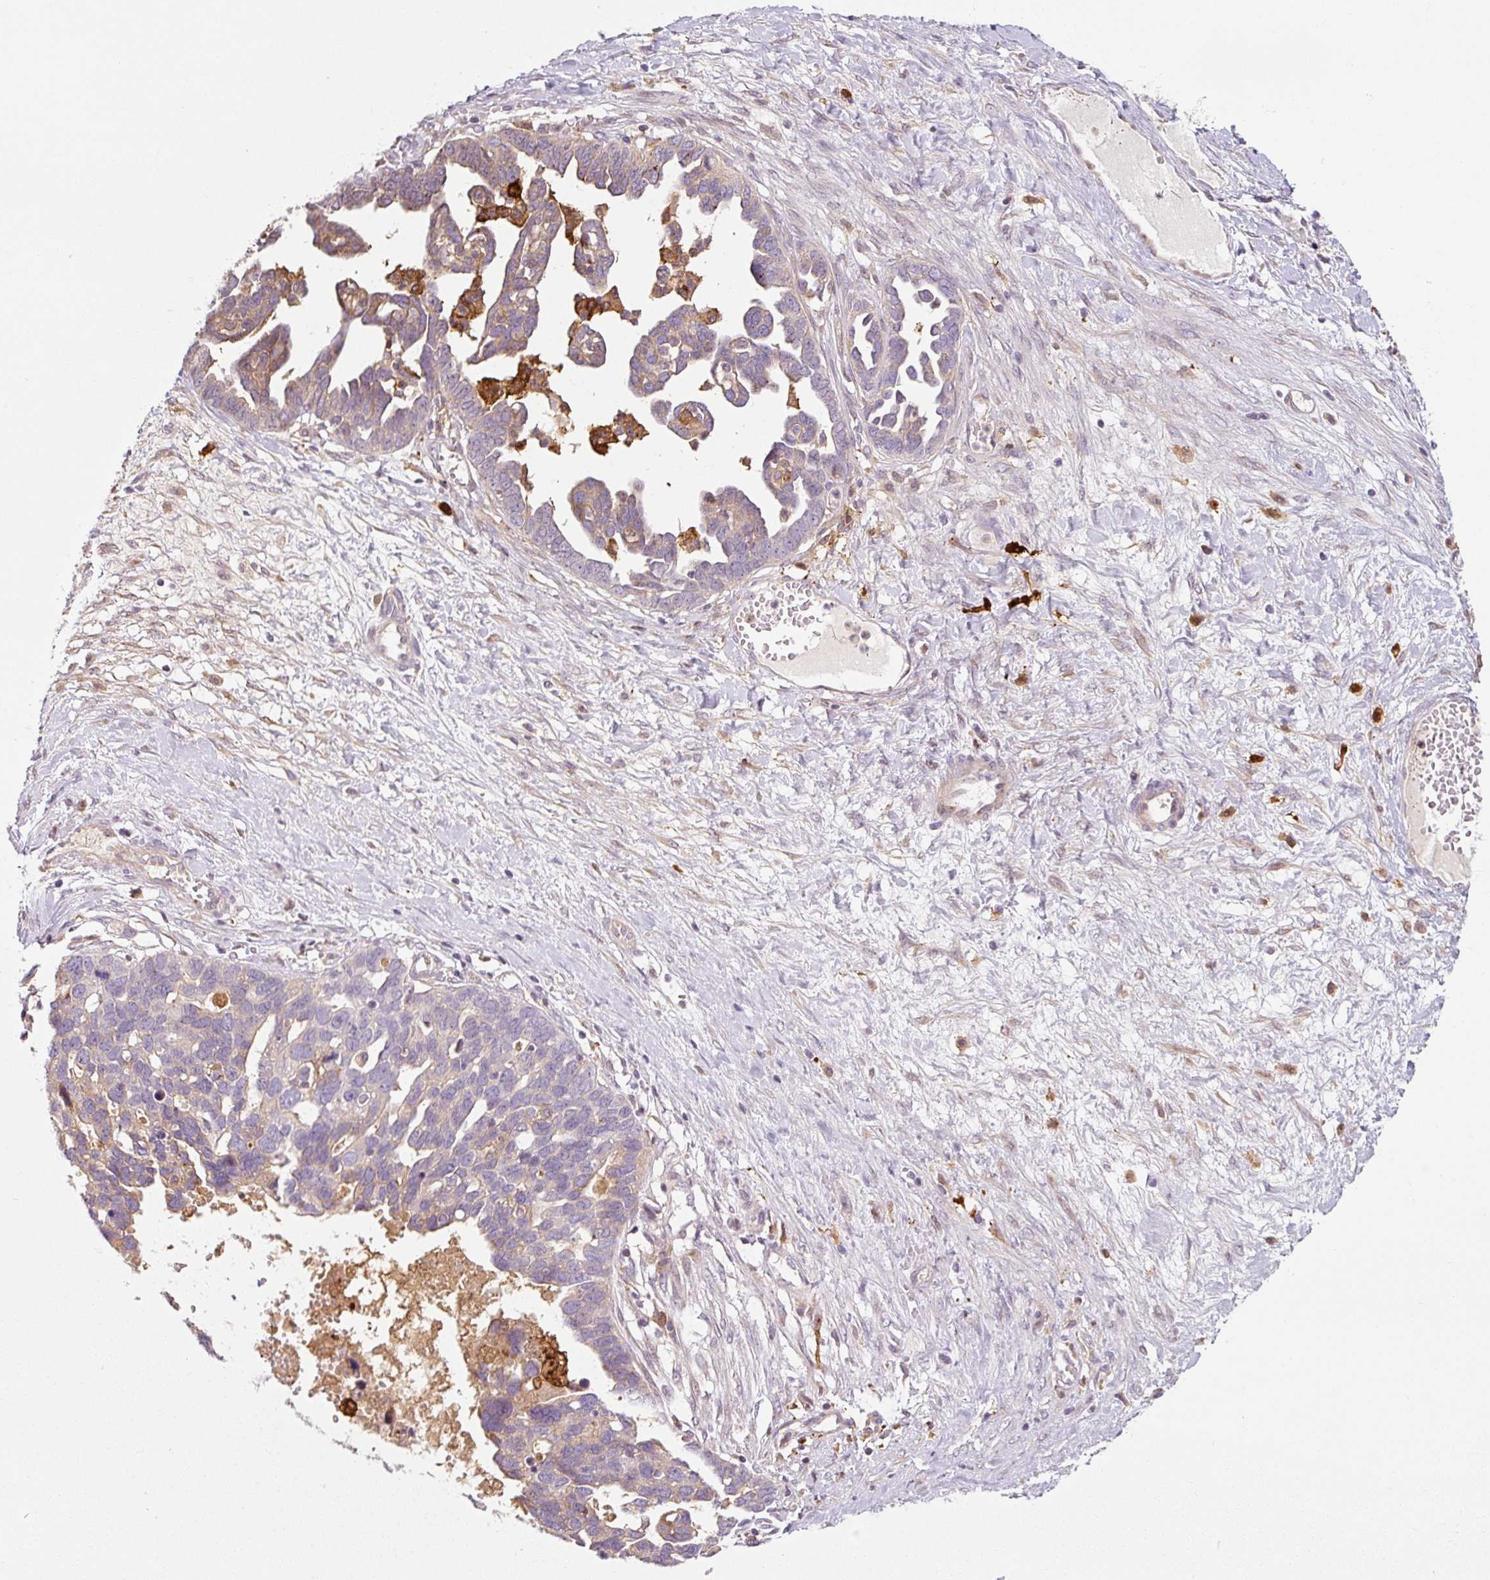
{"staining": {"intensity": "weak", "quantity": "25%-75%", "location": "cytoplasmic/membranous"}, "tissue": "ovarian cancer", "cell_type": "Tumor cells", "image_type": "cancer", "snomed": [{"axis": "morphology", "description": "Cystadenocarcinoma, serous, NOS"}, {"axis": "topography", "description": "Ovary"}], "caption": "A photomicrograph of human ovarian cancer stained for a protein reveals weak cytoplasmic/membranous brown staining in tumor cells. The staining was performed using DAB (3,3'-diaminobenzidine), with brown indicating positive protein expression. Nuclei are stained blue with hematoxylin.", "gene": "FUT10", "patient": {"sex": "female", "age": 54}}